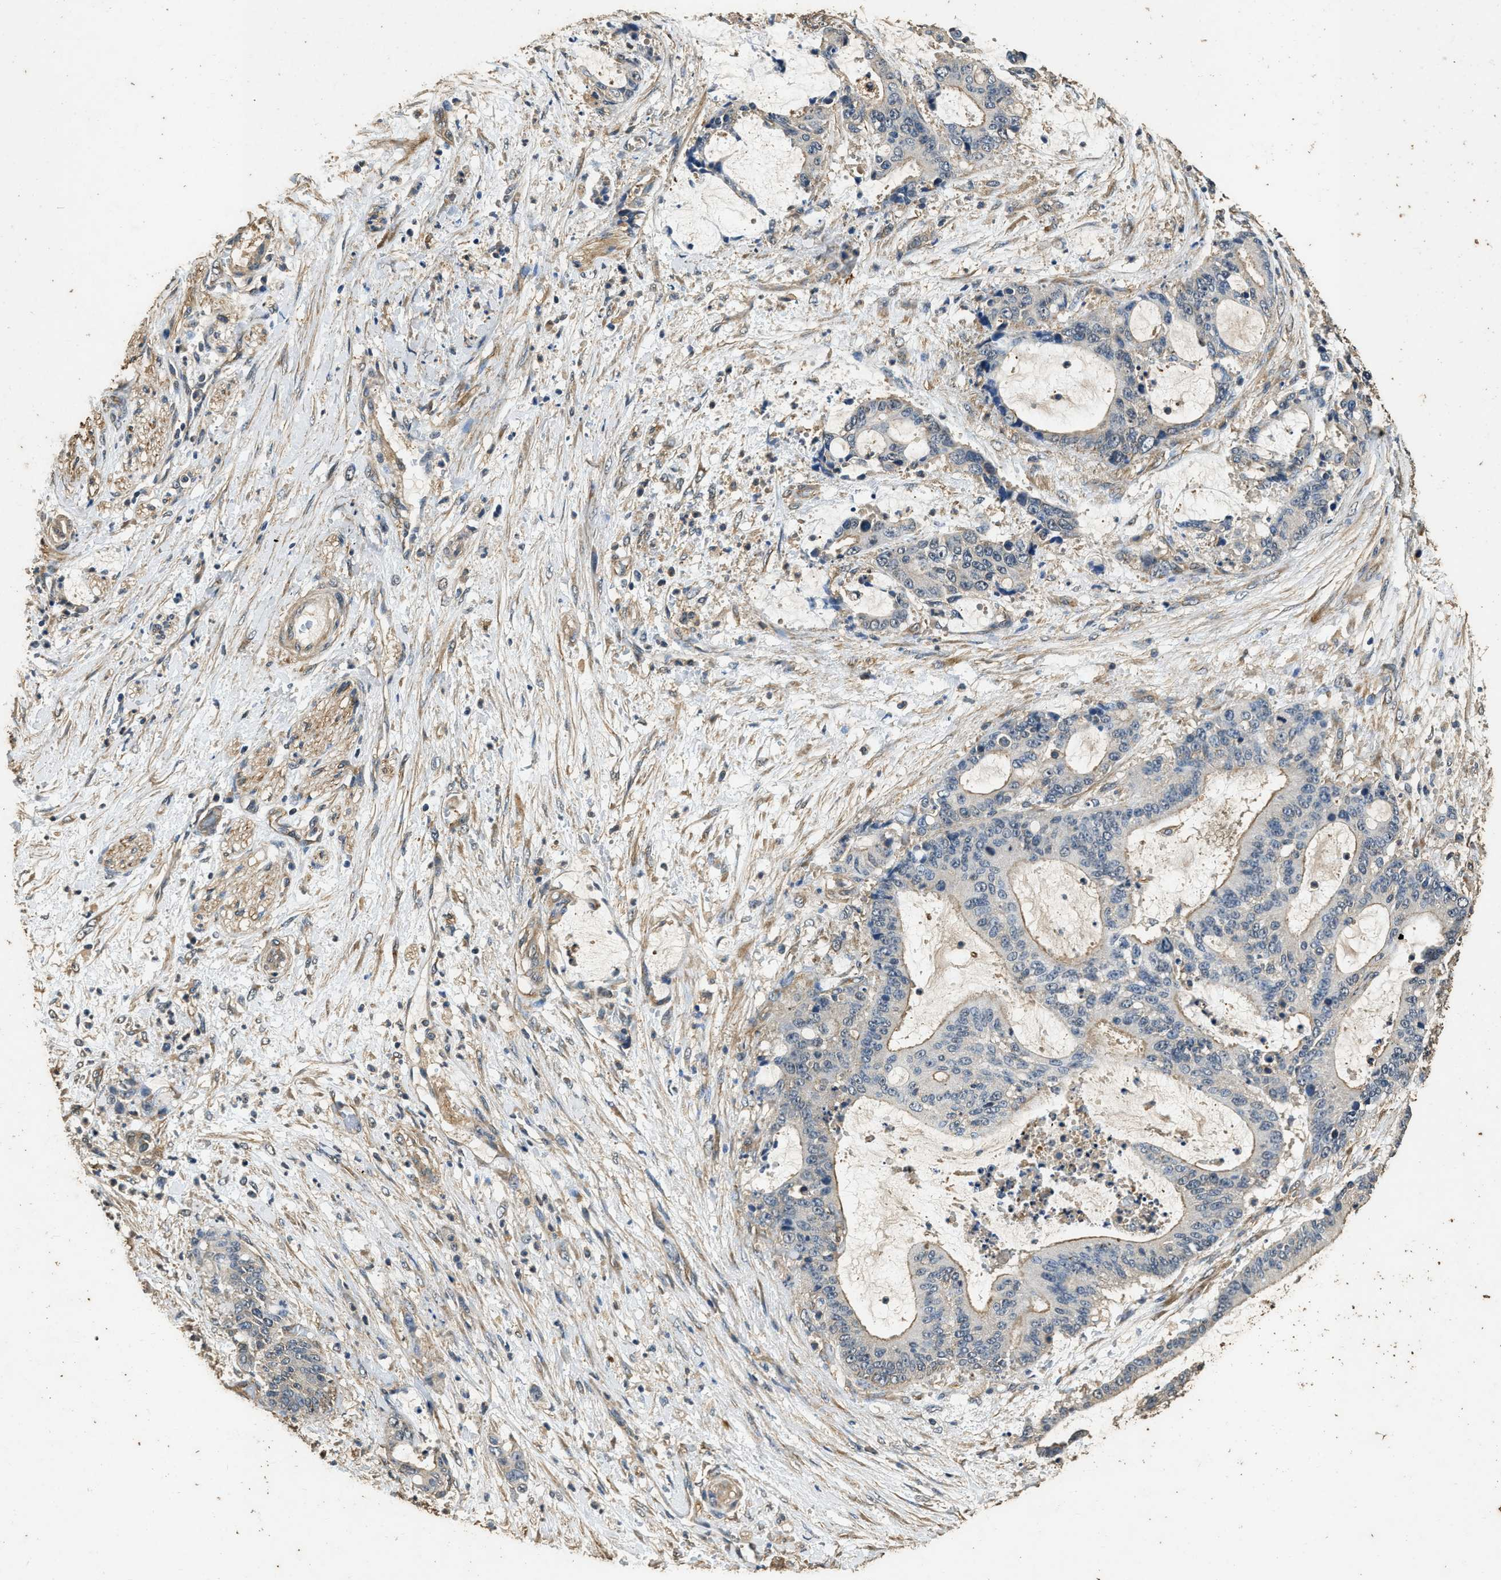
{"staining": {"intensity": "weak", "quantity": "<25%", "location": "cytoplasmic/membranous"}, "tissue": "liver cancer", "cell_type": "Tumor cells", "image_type": "cancer", "snomed": [{"axis": "morphology", "description": "Normal tissue, NOS"}, {"axis": "morphology", "description": "Cholangiocarcinoma"}, {"axis": "topography", "description": "Liver"}, {"axis": "topography", "description": "Peripheral nerve tissue"}], "caption": "Immunohistochemical staining of human liver cancer reveals no significant expression in tumor cells.", "gene": "MIB1", "patient": {"sex": "female", "age": 73}}